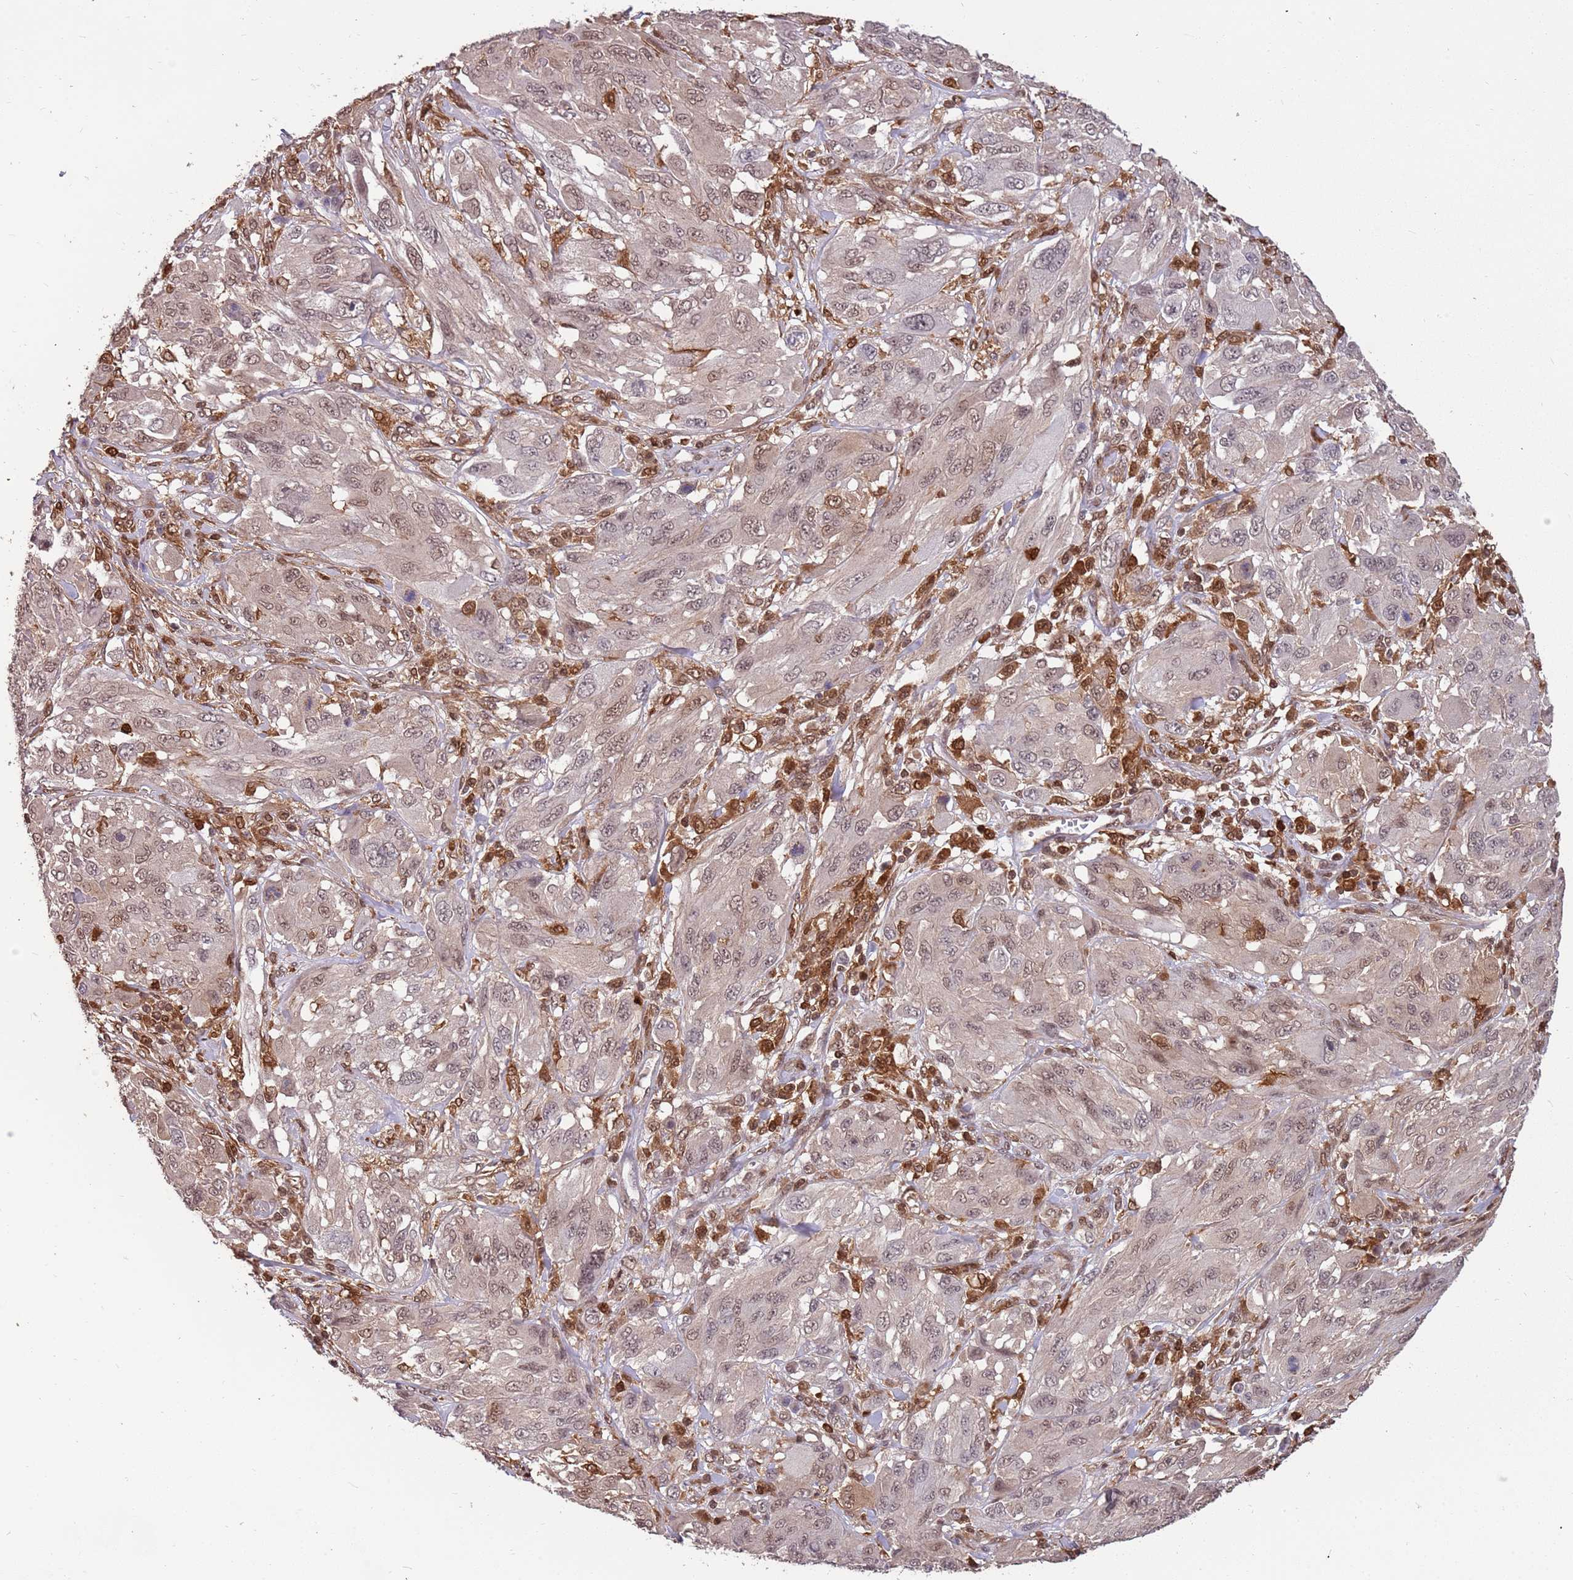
{"staining": {"intensity": "weak", "quantity": ">75%", "location": "nuclear"}, "tissue": "melanoma", "cell_type": "Tumor cells", "image_type": "cancer", "snomed": [{"axis": "morphology", "description": "Malignant melanoma, NOS"}, {"axis": "topography", "description": "Skin"}], "caption": "This is an image of immunohistochemistry staining of malignant melanoma, which shows weak staining in the nuclear of tumor cells.", "gene": "GBP2", "patient": {"sex": "female", "age": 91}}